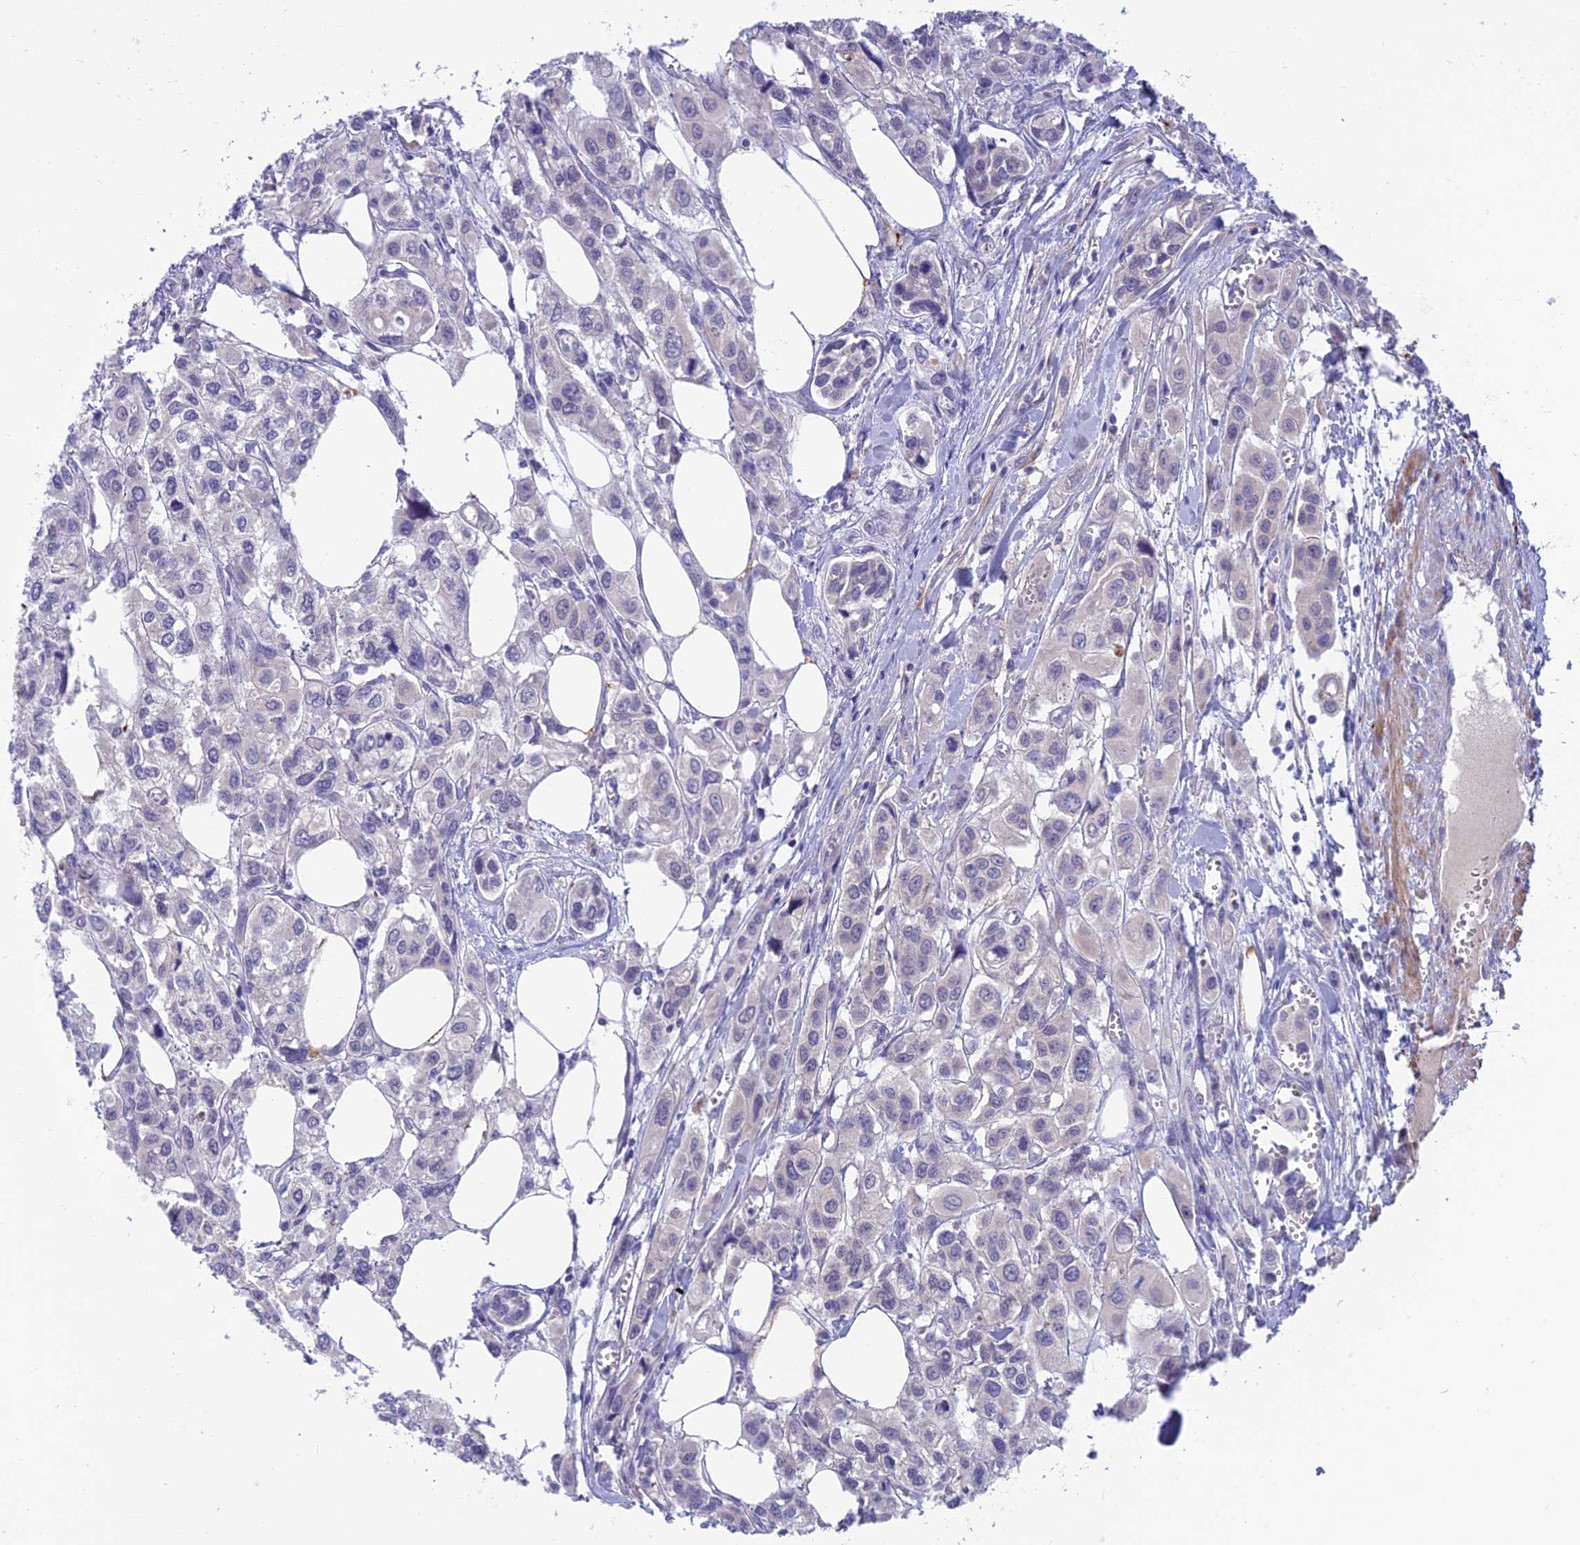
{"staining": {"intensity": "negative", "quantity": "none", "location": "none"}, "tissue": "urothelial cancer", "cell_type": "Tumor cells", "image_type": "cancer", "snomed": [{"axis": "morphology", "description": "Urothelial carcinoma, High grade"}, {"axis": "topography", "description": "Urinary bladder"}], "caption": "Immunohistochemistry (IHC) image of human urothelial cancer stained for a protein (brown), which shows no expression in tumor cells.", "gene": "XPO7", "patient": {"sex": "male", "age": 67}}